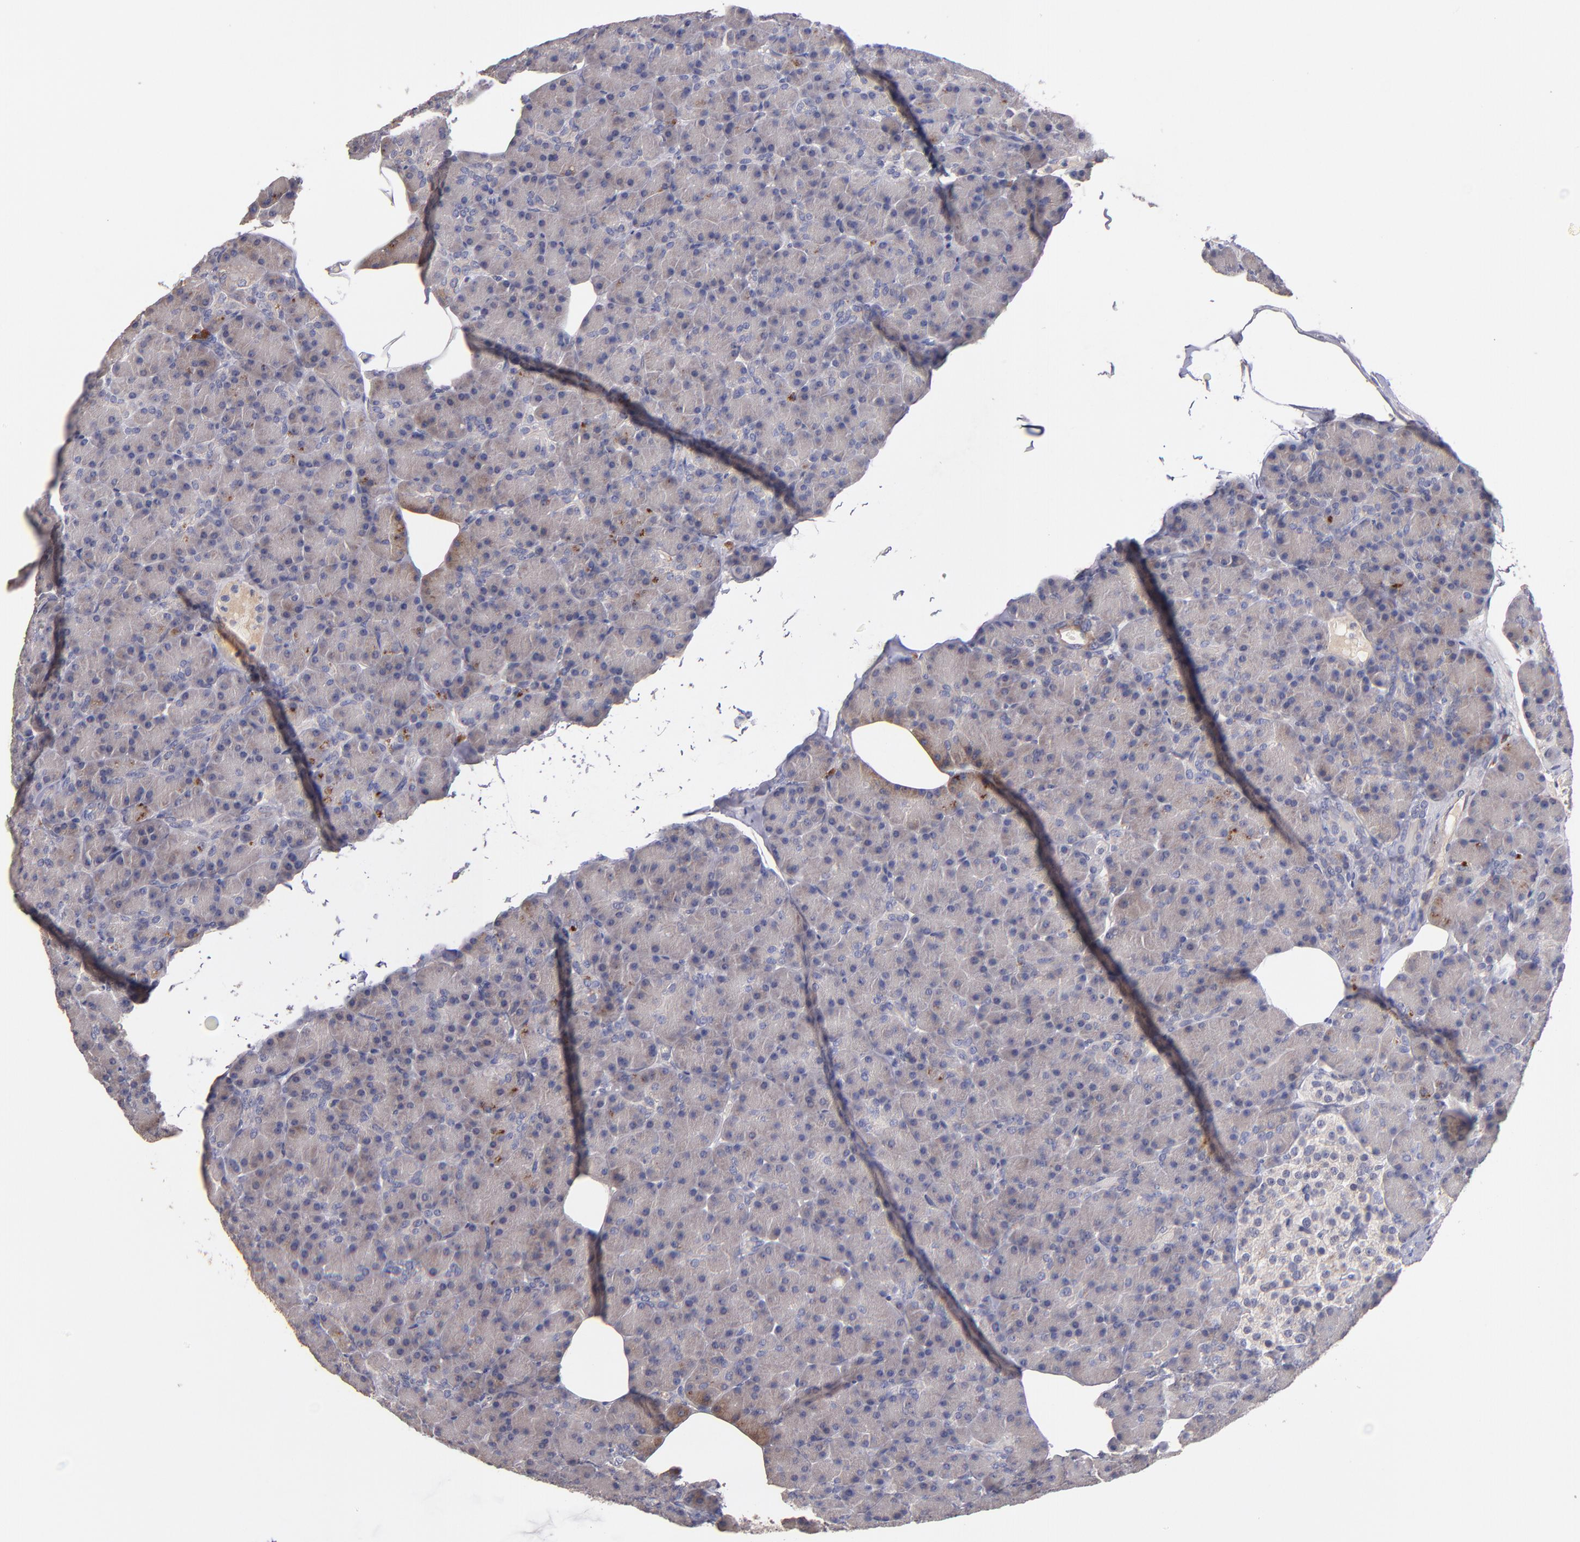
{"staining": {"intensity": "weak", "quantity": ">75%", "location": "cytoplasmic/membranous"}, "tissue": "pancreas", "cell_type": "Exocrine glandular cells", "image_type": "normal", "snomed": [{"axis": "morphology", "description": "Normal tissue, NOS"}, {"axis": "topography", "description": "Pancreas"}], "caption": "Immunohistochemical staining of normal pancreas shows low levels of weak cytoplasmic/membranous expression in about >75% of exocrine glandular cells. (IHC, brightfield microscopy, high magnification).", "gene": "MAGEE1", "patient": {"sex": "female", "age": 43}}